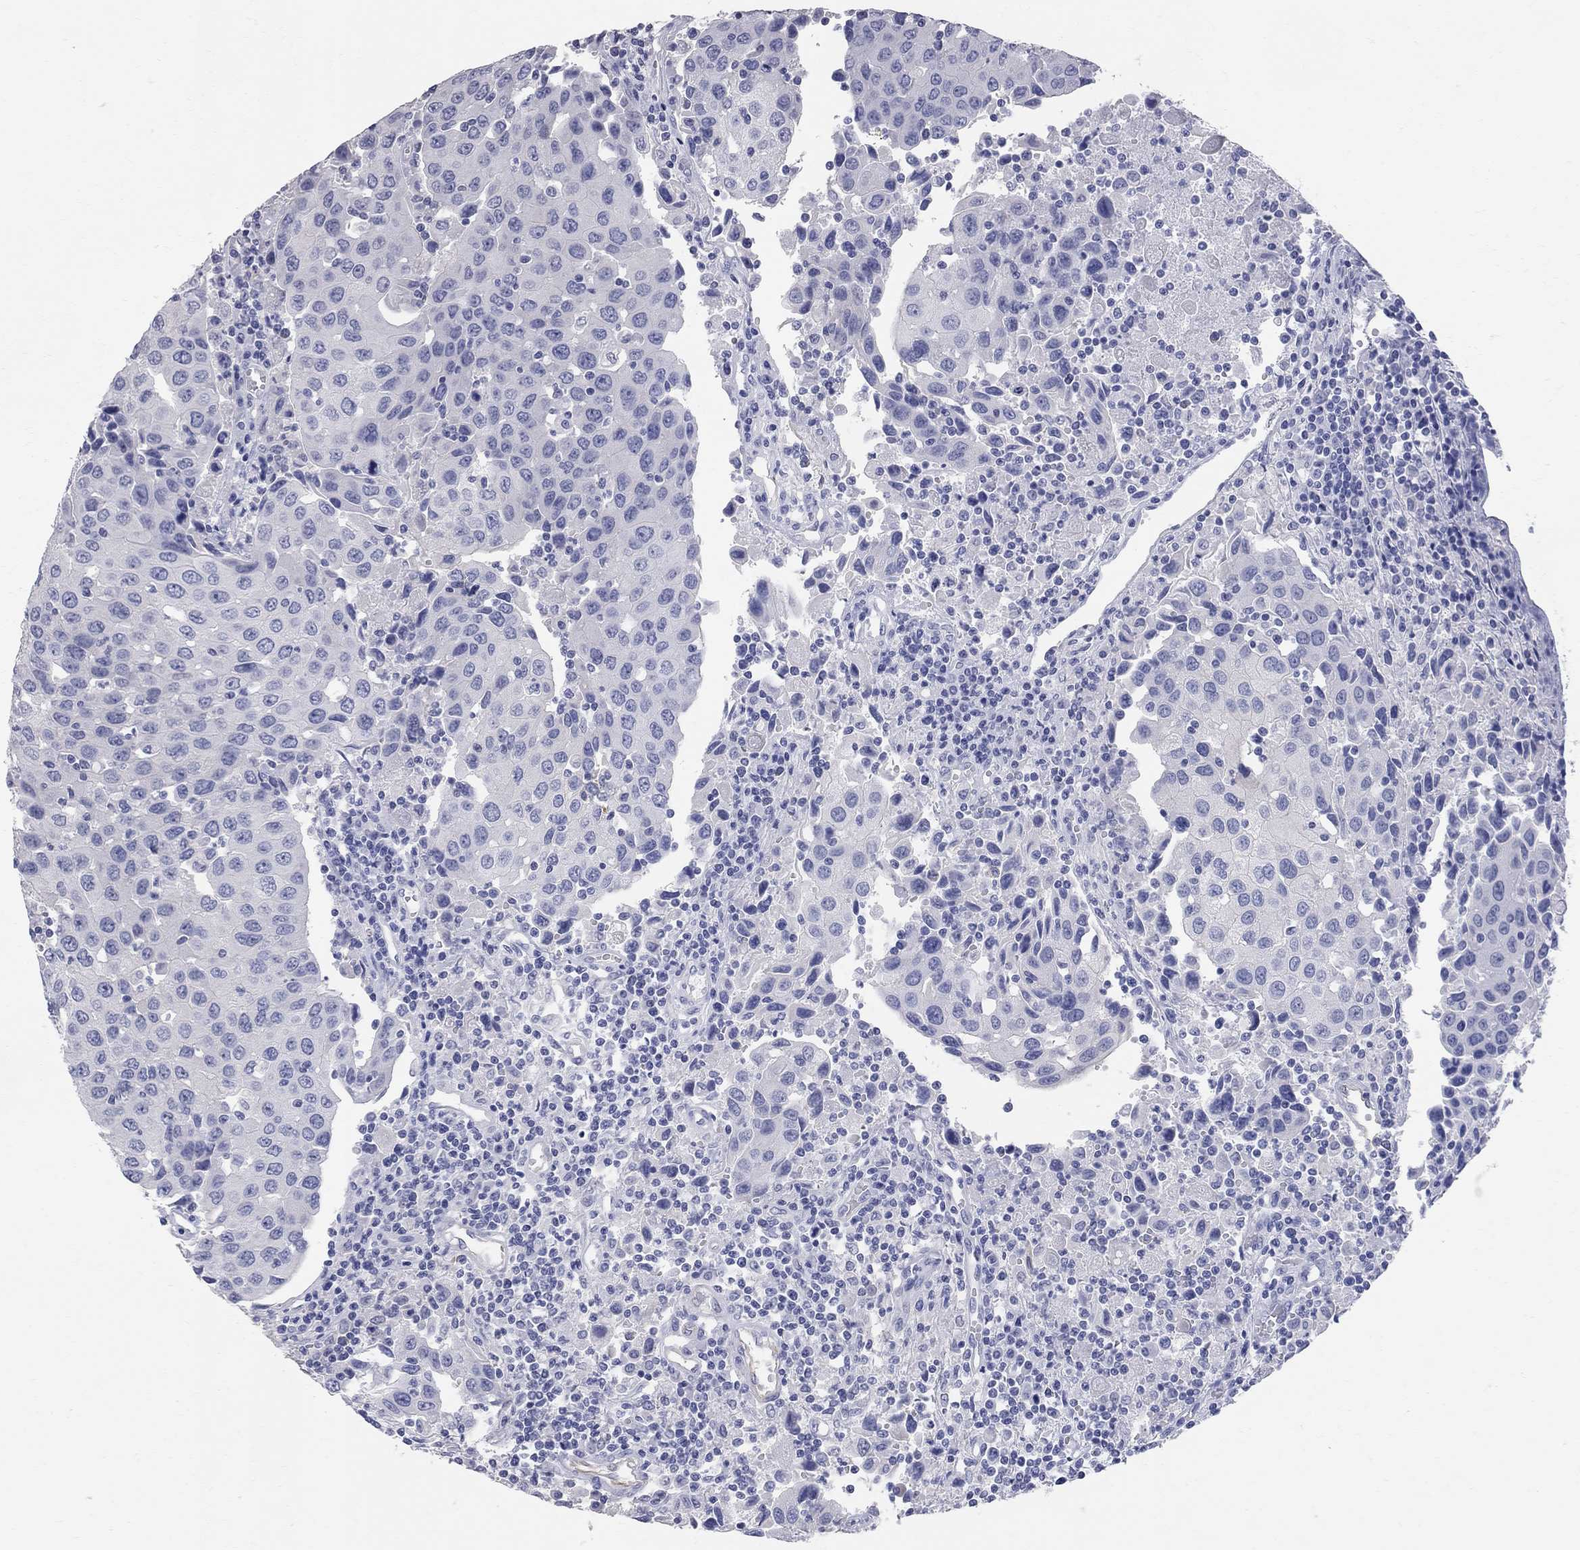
{"staining": {"intensity": "negative", "quantity": "none", "location": "none"}, "tissue": "urothelial cancer", "cell_type": "Tumor cells", "image_type": "cancer", "snomed": [{"axis": "morphology", "description": "Urothelial carcinoma, High grade"}, {"axis": "topography", "description": "Urinary bladder"}], "caption": "The micrograph shows no significant expression in tumor cells of high-grade urothelial carcinoma.", "gene": "AOX1", "patient": {"sex": "female", "age": 85}}